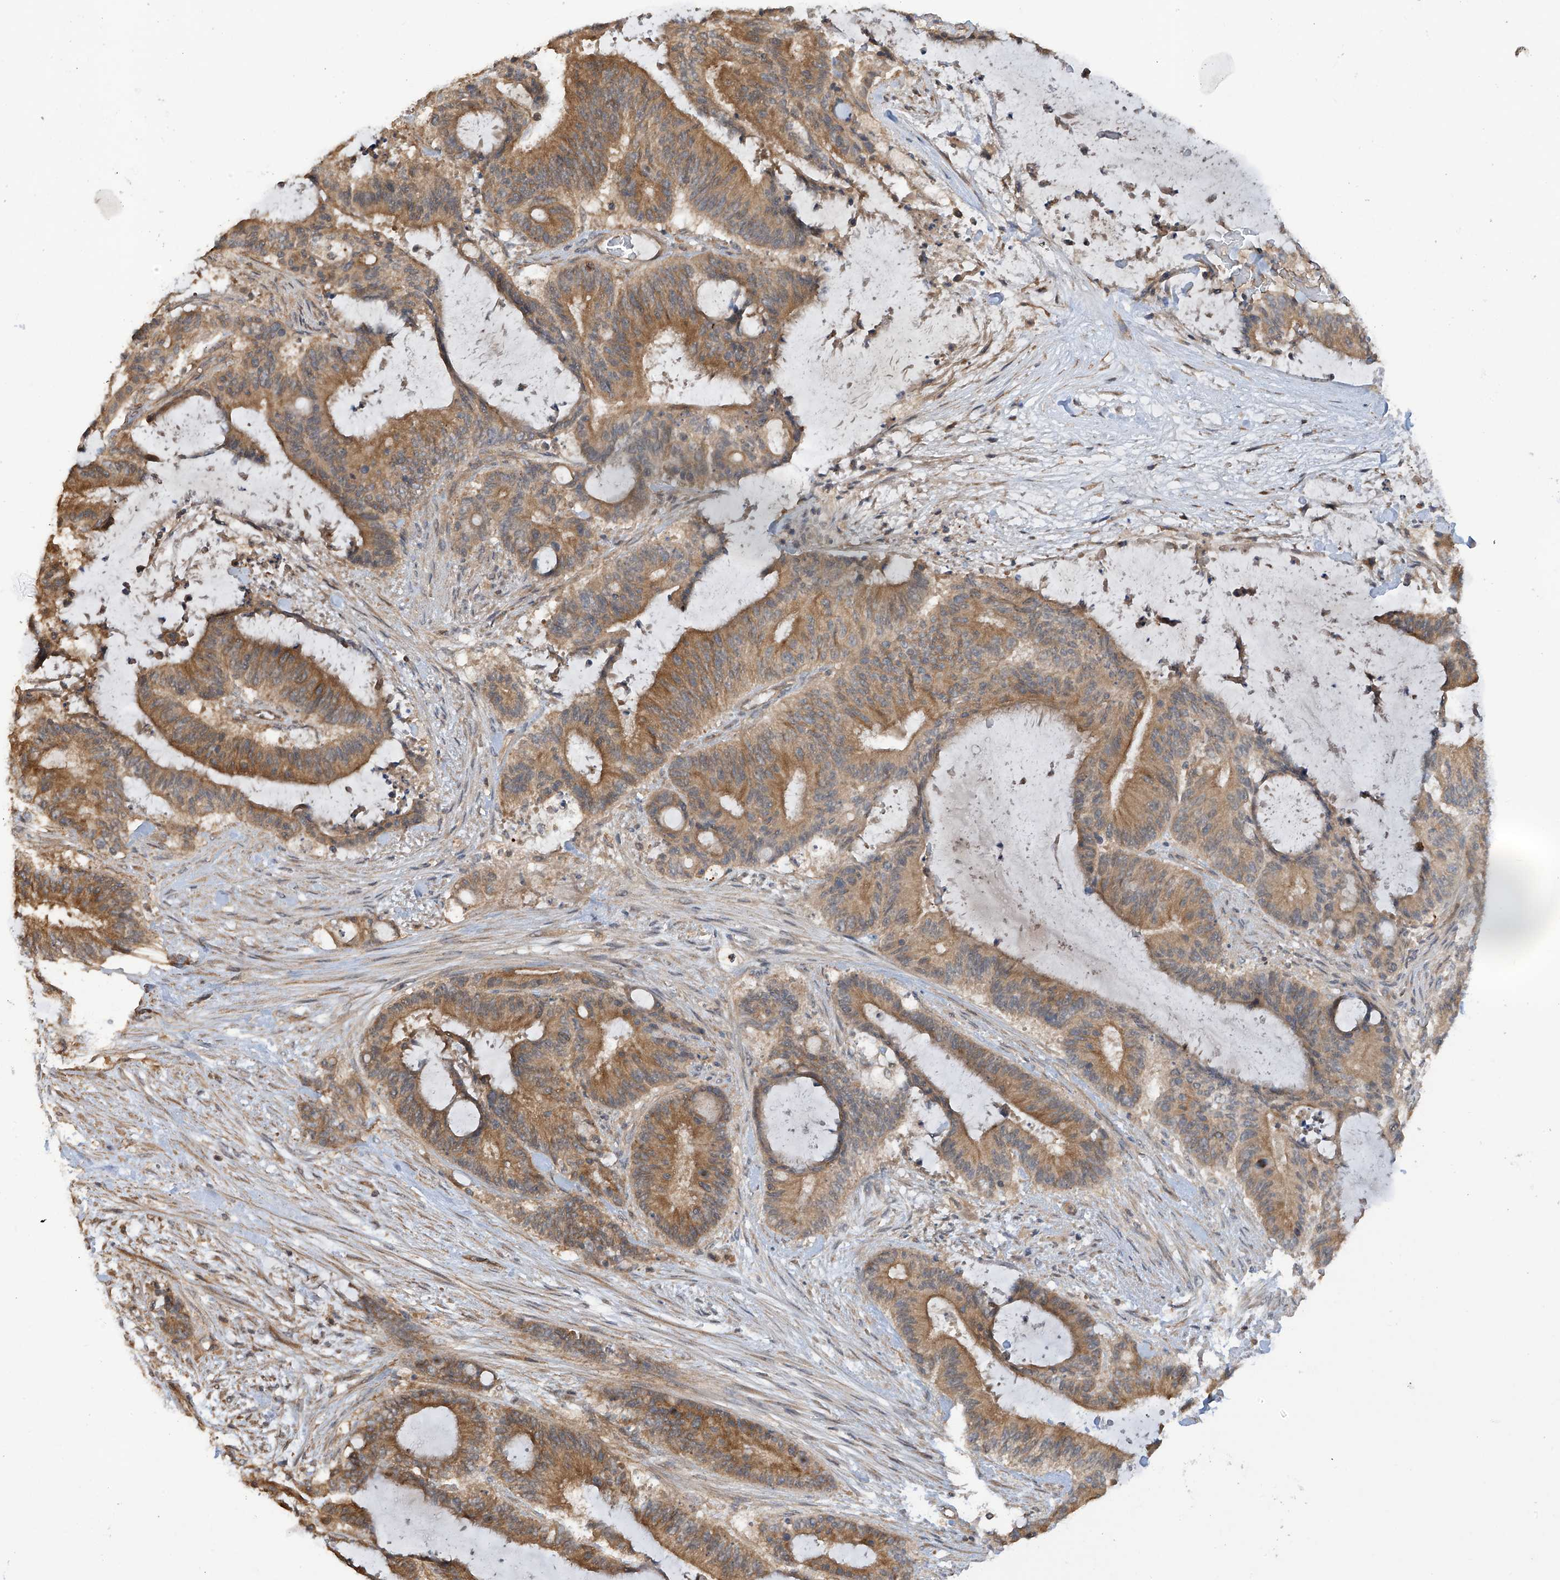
{"staining": {"intensity": "moderate", "quantity": ">75%", "location": "cytoplasmic/membranous"}, "tissue": "liver cancer", "cell_type": "Tumor cells", "image_type": "cancer", "snomed": [{"axis": "morphology", "description": "Normal tissue, NOS"}, {"axis": "morphology", "description": "Cholangiocarcinoma"}, {"axis": "topography", "description": "Liver"}, {"axis": "topography", "description": "Peripheral nerve tissue"}], "caption": "Liver cancer (cholangiocarcinoma) was stained to show a protein in brown. There is medium levels of moderate cytoplasmic/membranous positivity in approximately >75% of tumor cells. The protein is shown in brown color, while the nuclei are stained blue.", "gene": "RPAIN", "patient": {"sex": "female", "age": 73}}